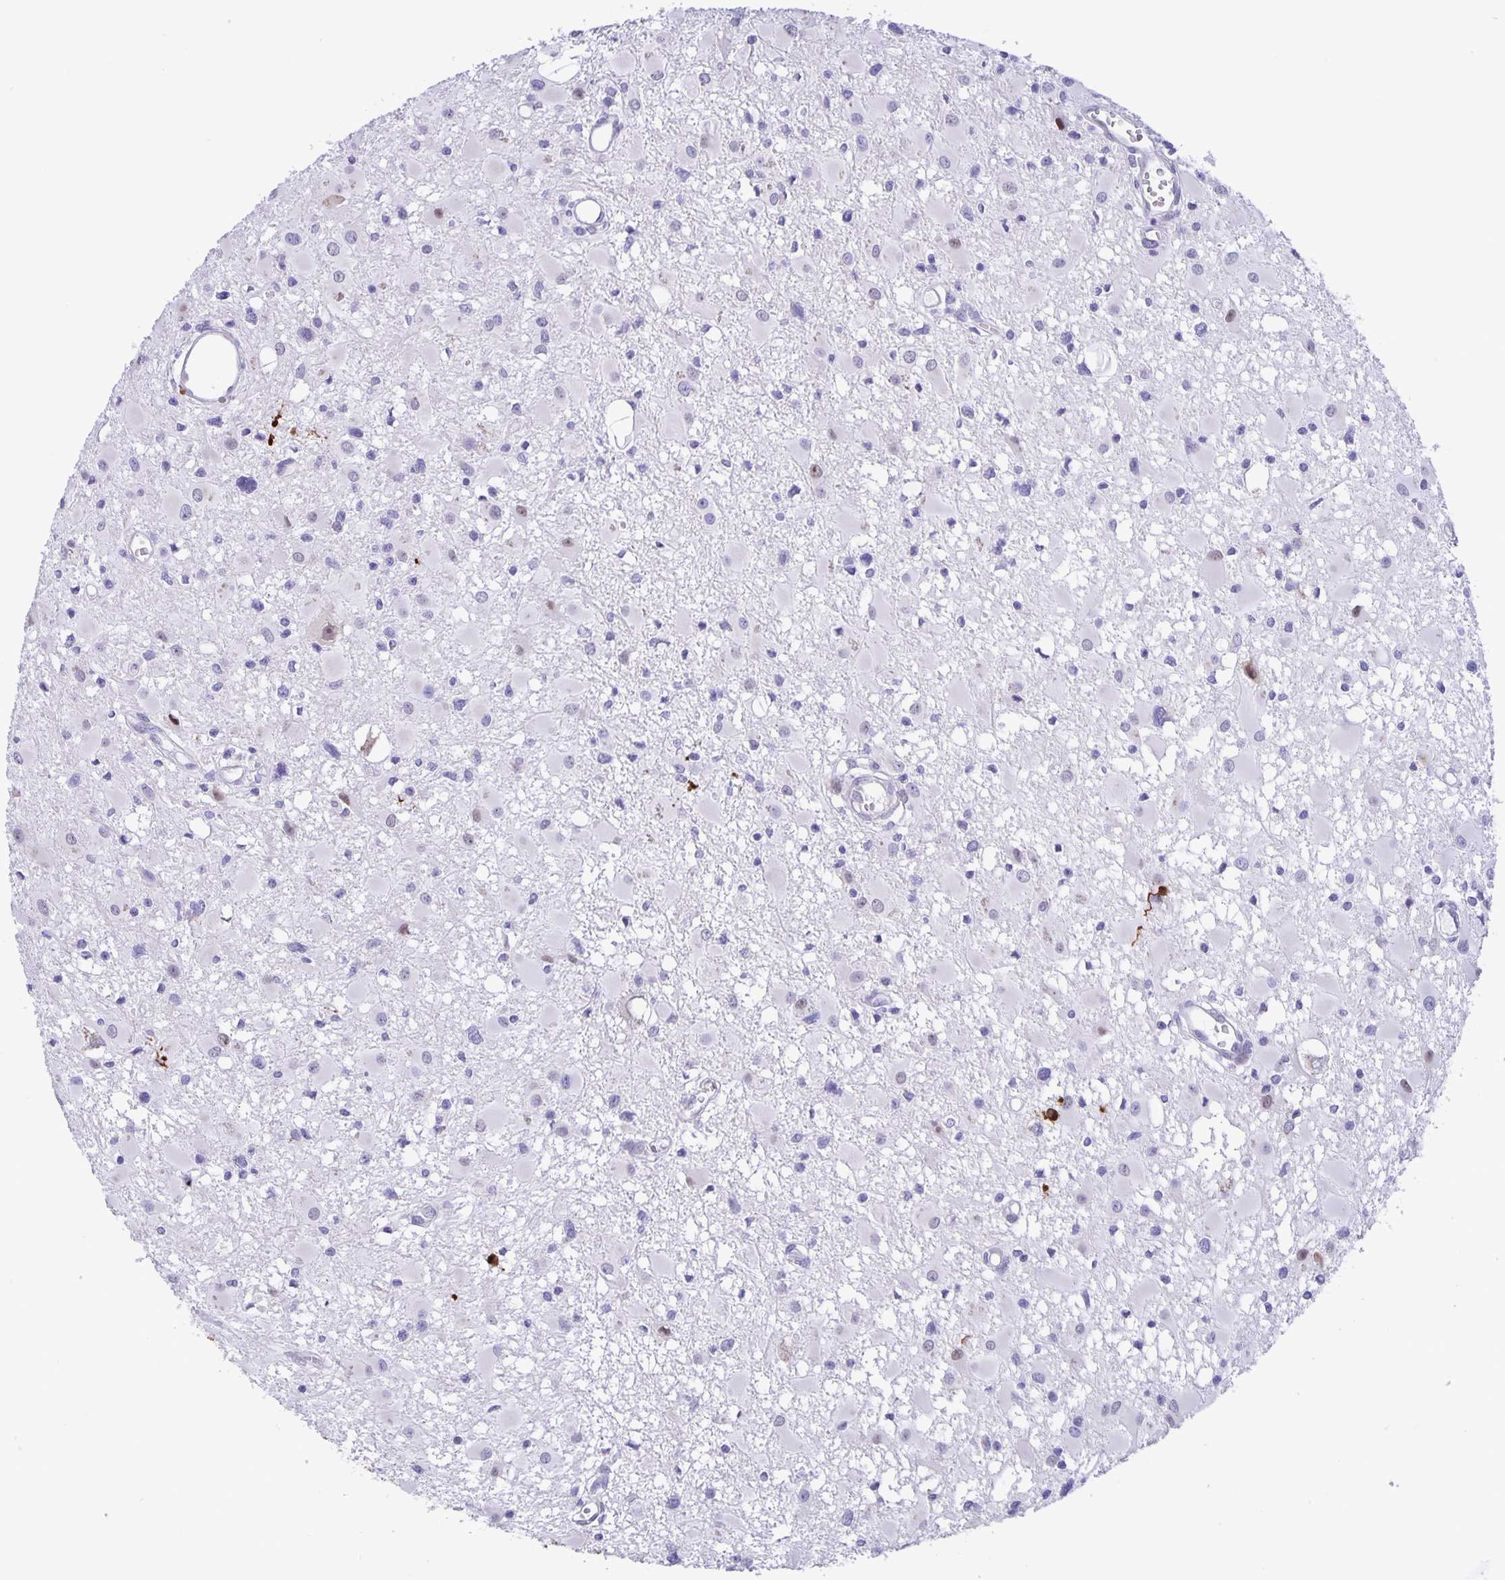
{"staining": {"intensity": "negative", "quantity": "none", "location": "none"}, "tissue": "glioma", "cell_type": "Tumor cells", "image_type": "cancer", "snomed": [{"axis": "morphology", "description": "Glioma, malignant, High grade"}, {"axis": "topography", "description": "Brain"}], "caption": "Malignant glioma (high-grade) stained for a protein using IHC demonstrates no expression tumor cells.", "gene": "ERMN", "patient": {"sex": "male", "age": 54}}